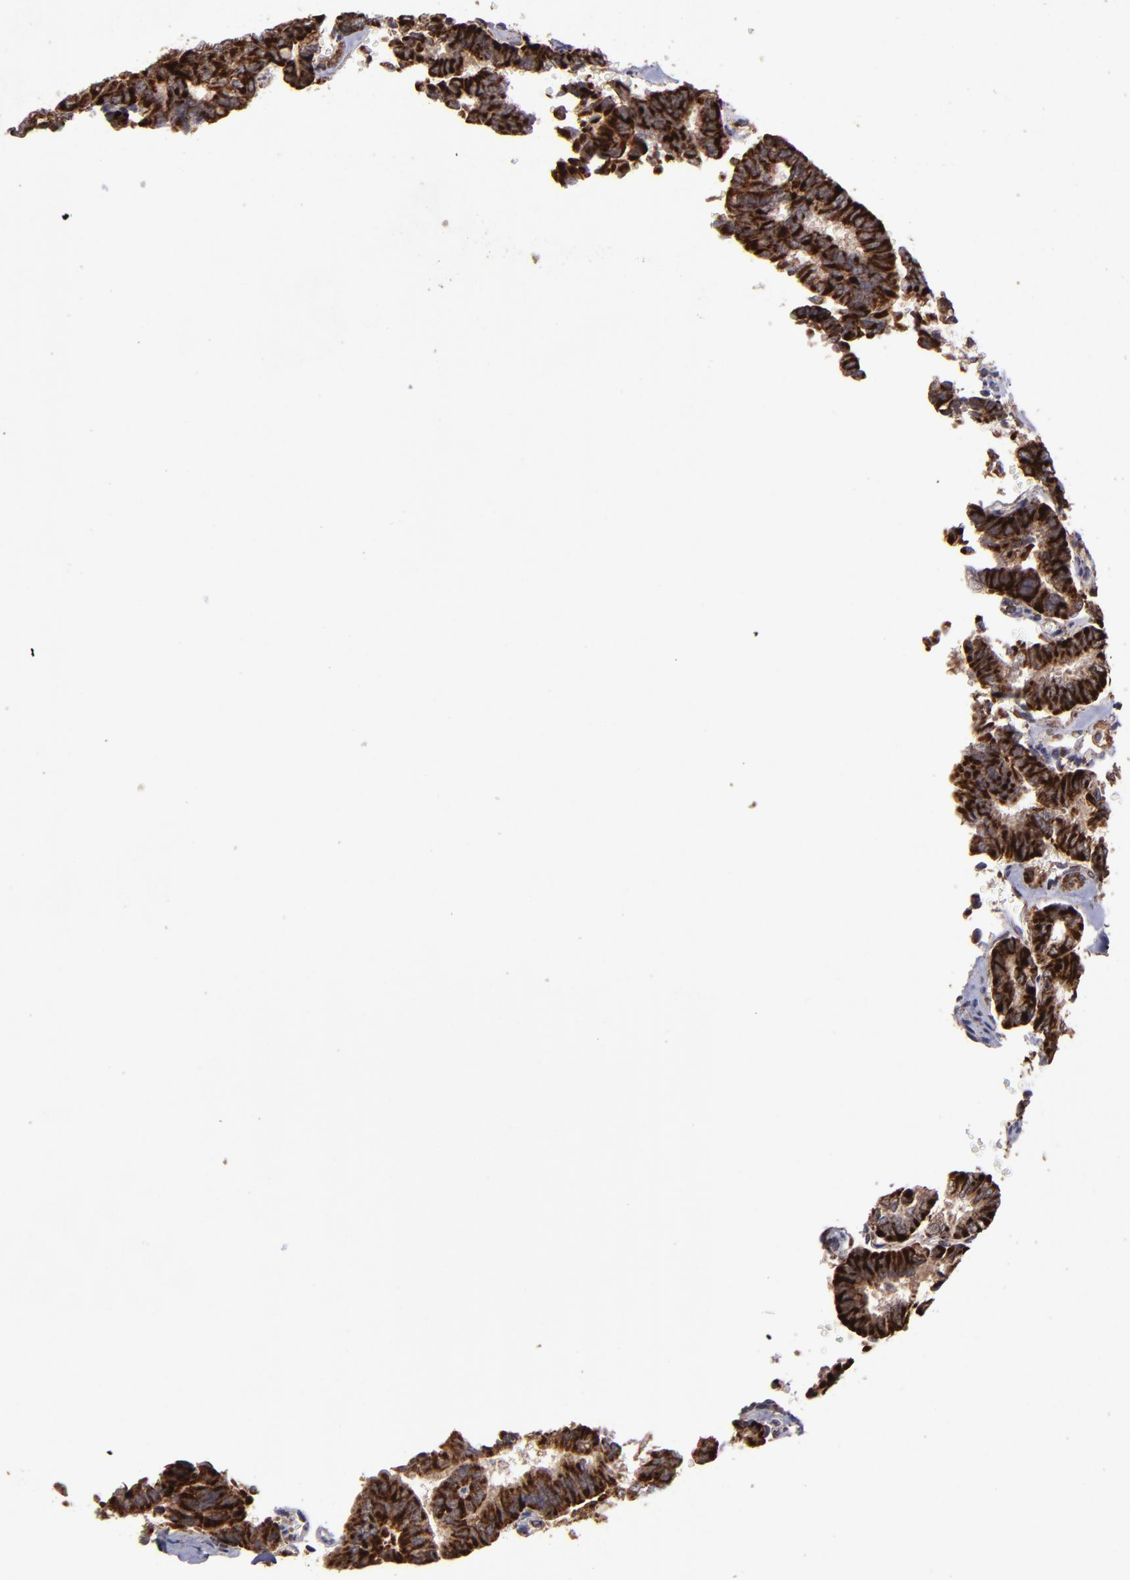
{"staining": {"intensity": "strong", "quantity": ">75%", "location": "cytoplasmic/membranous"}, "tissue": "thyroid cancer", "cell_type": "Tumor cells", "image_type": "cancer", "snomed": [{"axis": "morphology", "description": "Papillary adenocarcinoma, NOS"}, {"axis": "topography", "description": "Thyroid gland"}], "caption": "Strong cytoplasmic/membranous expression is identified in about >75% of tumor cells in papillary adenocarcinoma (thyroid). Nuclei are stained in blue.", "gene": "TIMM9", "patient": {"sex": "female", "age": 35}}